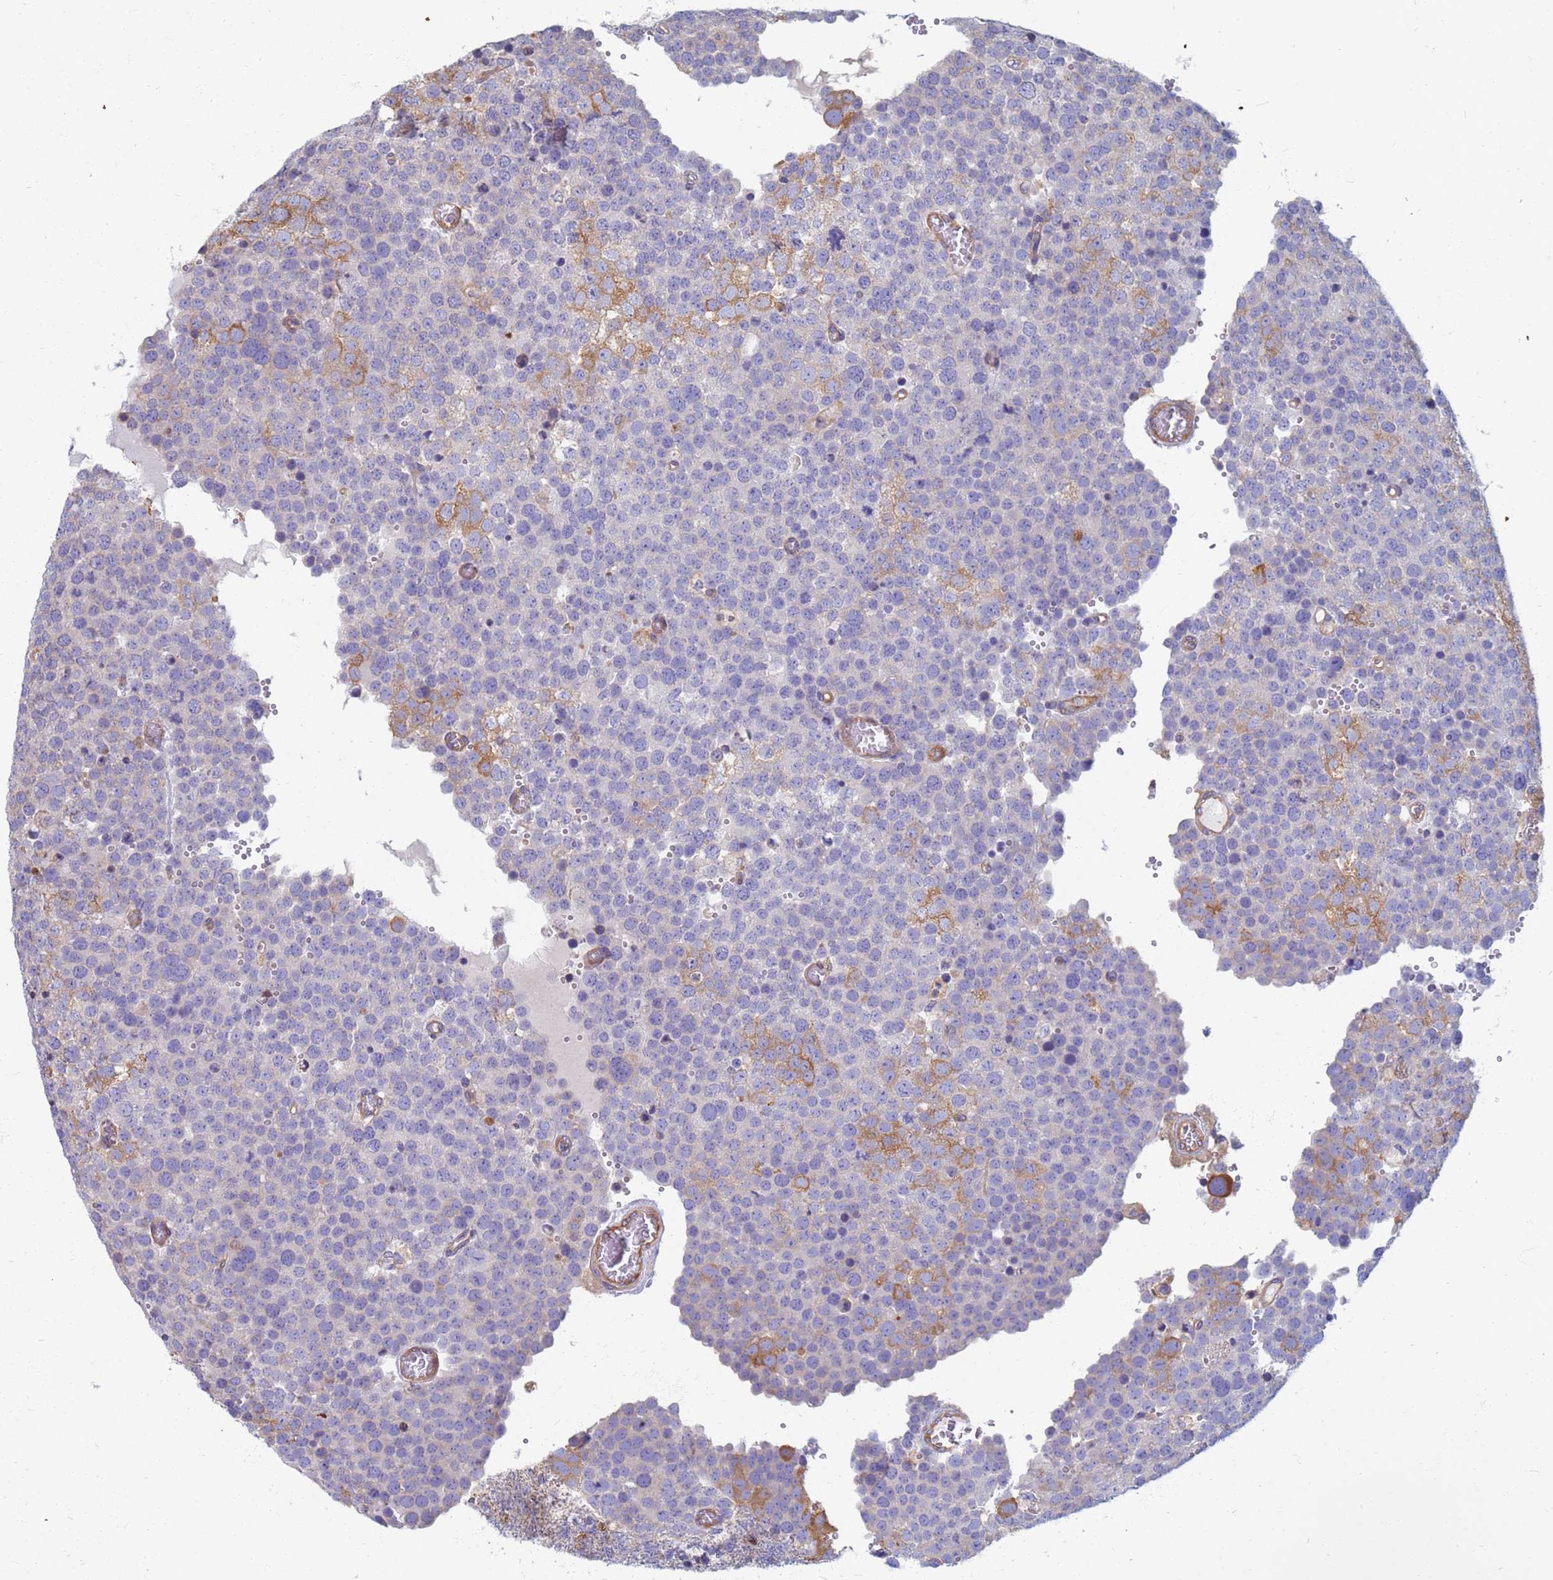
{"staining": {"intensity": "moderate", "quantity": "<25%", "location": "cytoplasmic/membranous"}, "tissue": "testis cancer", "cell_type": "Tumor cells", "image_type": "cancer", "snomed": [{"axis": "morphology", "description": "Normal tissue, NOS"}, {"axis": "morphology", "description": "Seminoma, NOS"}, {"axis": "topography", "description": "Testis"}], "caption": "This photomicrograph shows IHC staining of human testis cancer (seminoma), with low moderate cytoplasmic/membranous staining in about <25% of tumor cells.", "gene": "EEA1", "patient": {"sex": "male", "age": 71}}